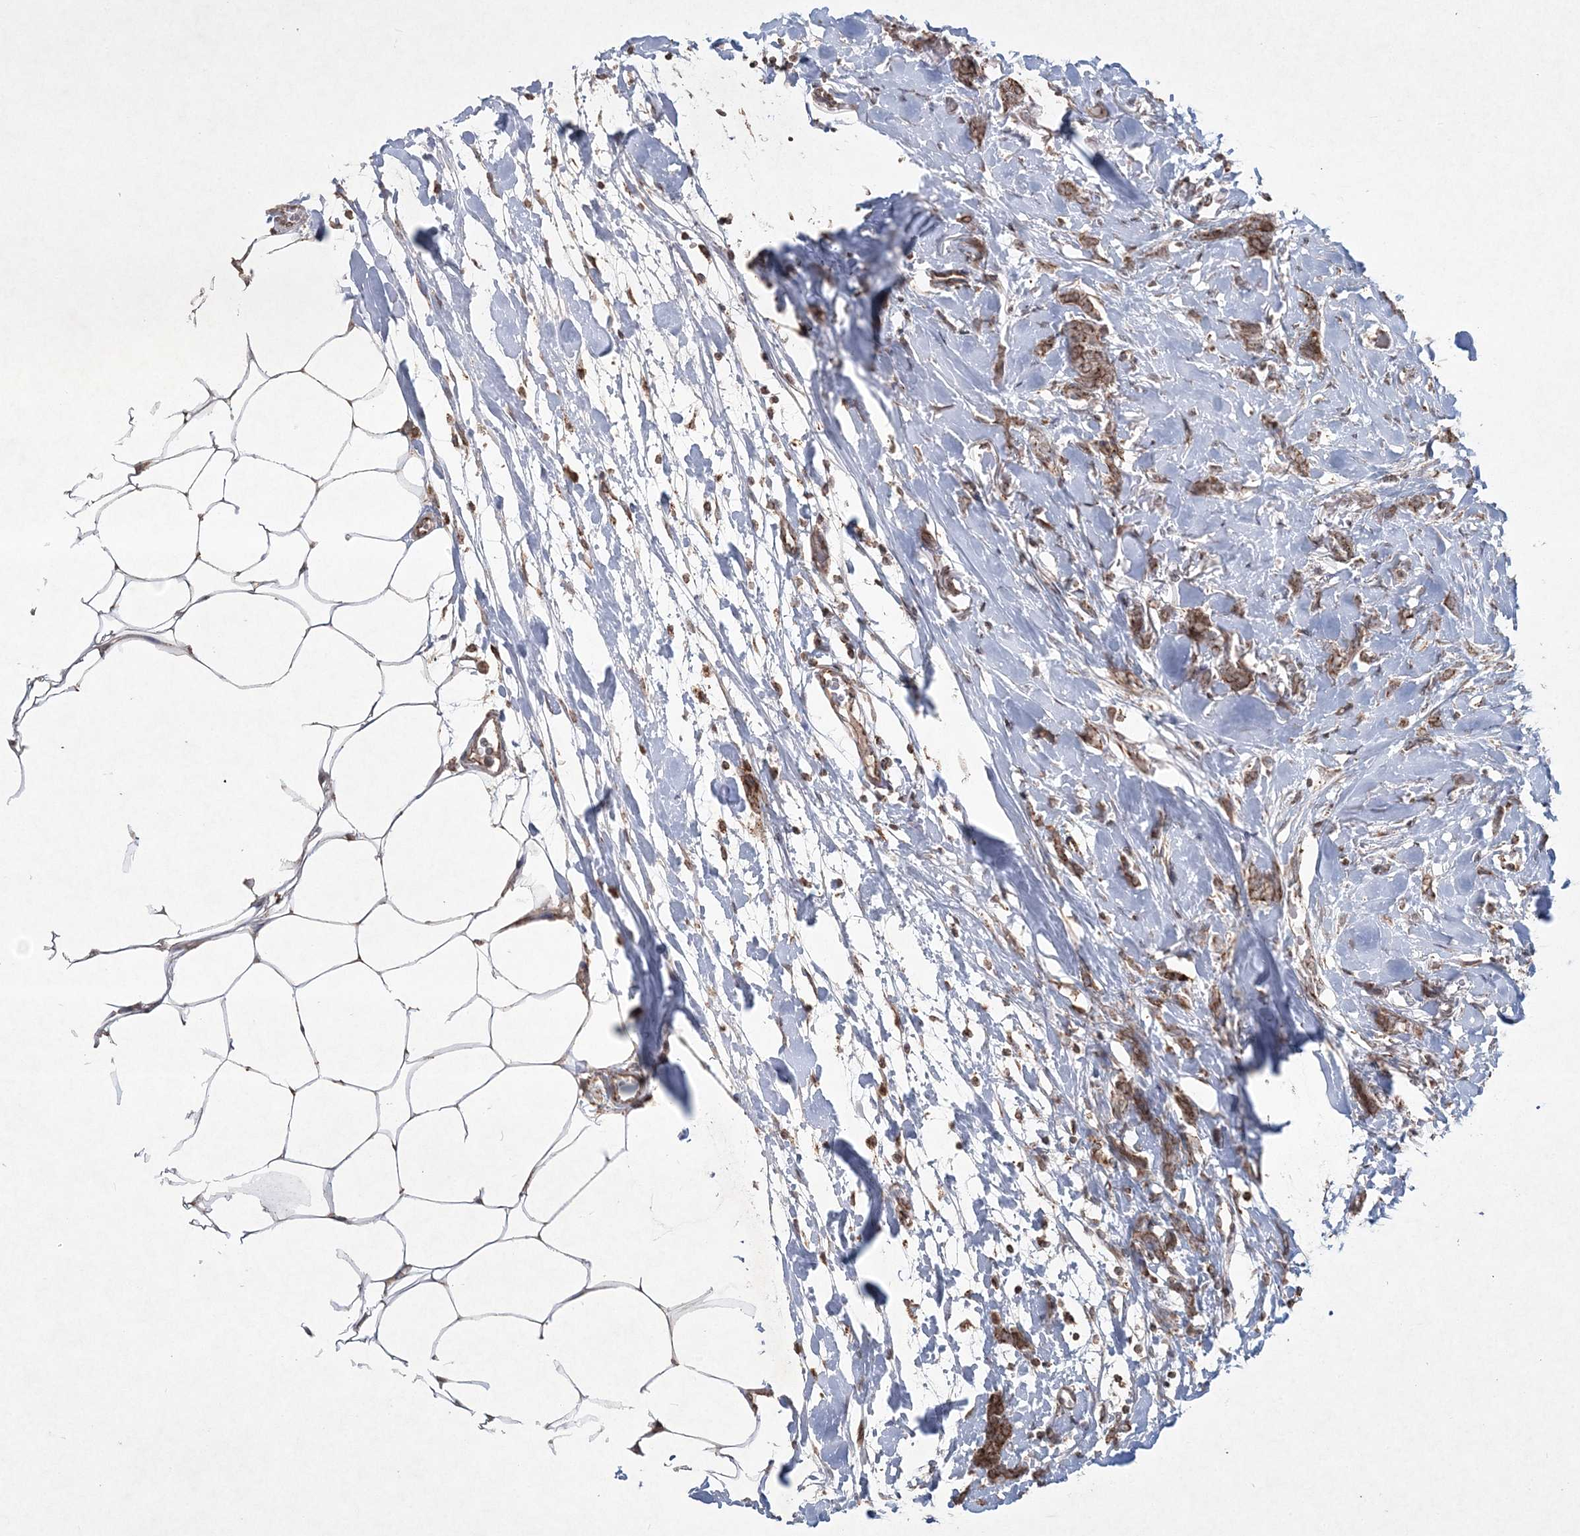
{"staining": {"intensity": "moderate", "quantity": ">75%", "location": "cytoplasmic/membranous"}, "tissue": "breast cancer", "cell_type": "Tumor cells", "image_type": "cancer", "snomed": [{"axis": "morphology", "description": "Lobular carcinoma, in situ"}, {"axis": "morphology", "description": "Lobular carcinoma"}, {"axis": "topography", "description": "Breast"}], "caption": "Tumor cells exhibit medium levels of moderate cytoplasmic/membranous staining in about >75% of cells in human lobular carcinoma in situ (breast).", "gene": "LRPPRC", "patient": {"sex": "female", "age": 41}}